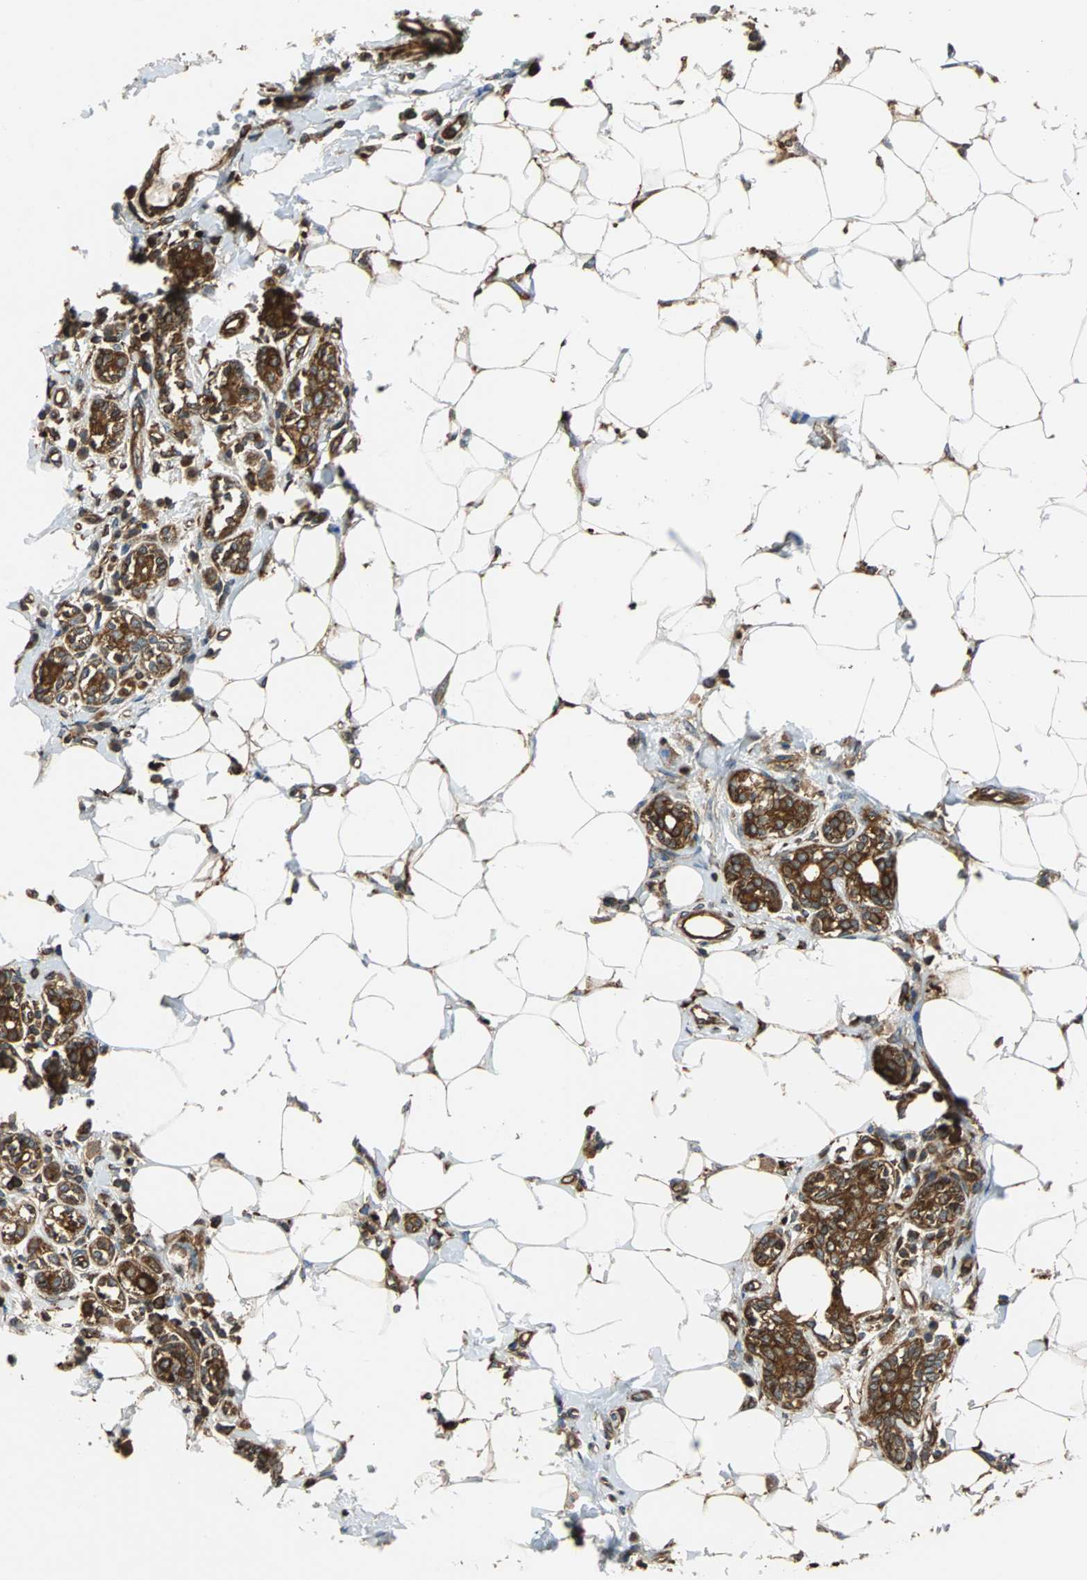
{"staining": {"intensity": "strong", "quantity": ">75%", "location": "cytoplasmic/membranous"}, "tissue": "breast cancer", "cell_type": "Tumor cells", "image_type": "cancer", "snomed": [{"axis": "morphology", "description": "Duct carcinoma"}, {"axis": "topography", "description": "Breast"}], "caption": "Immunohistochemistry (IHC) (DAB (3,3'-diaminobenzidine)) staining of human breast cancer demonstrates strong cytoplasmic/membranous protein expression in about >75% of tumor cells.", "gene": "RELA", "patient": {"sex": "female", "age": 40}}